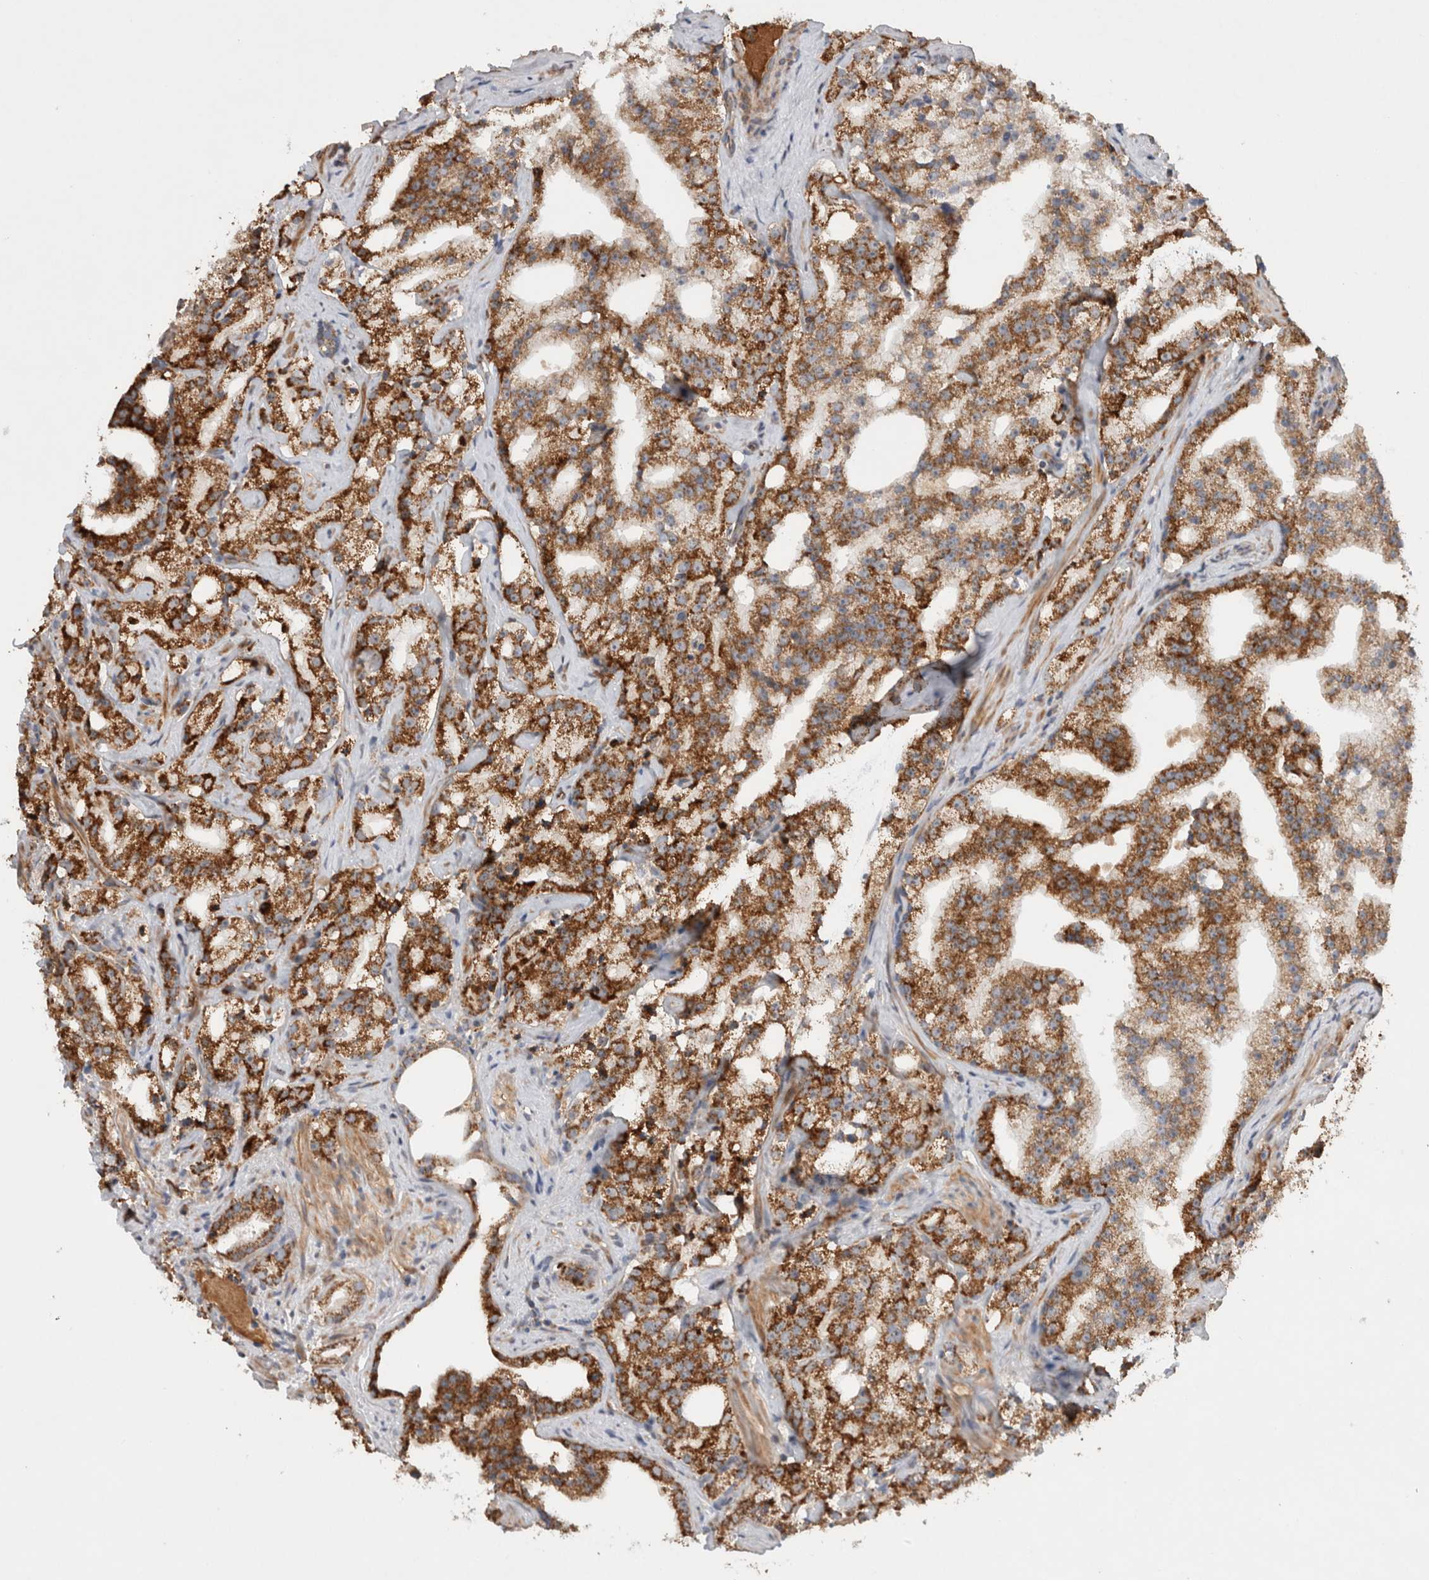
{"staining": {"intensity": "strong", "quantity": ">75%", "location": "cytoplasmic/membranous"}, "tissue": "prostate cancer", "cell_type": "Tumor cells", "image_type": "cancer", "snomed": [{"axis": "morphology", "description": "Adenocarcinoma, High grade"}, {"axis": "topography", "description": "Prostate"}], "caption": "Human prostate adenocarcinoma (high-grade) stained with a protein marker exhibits strong staining in tumor cells.", "gene": "MRPS28", "patient": {"sex": "male", "age": 64}}